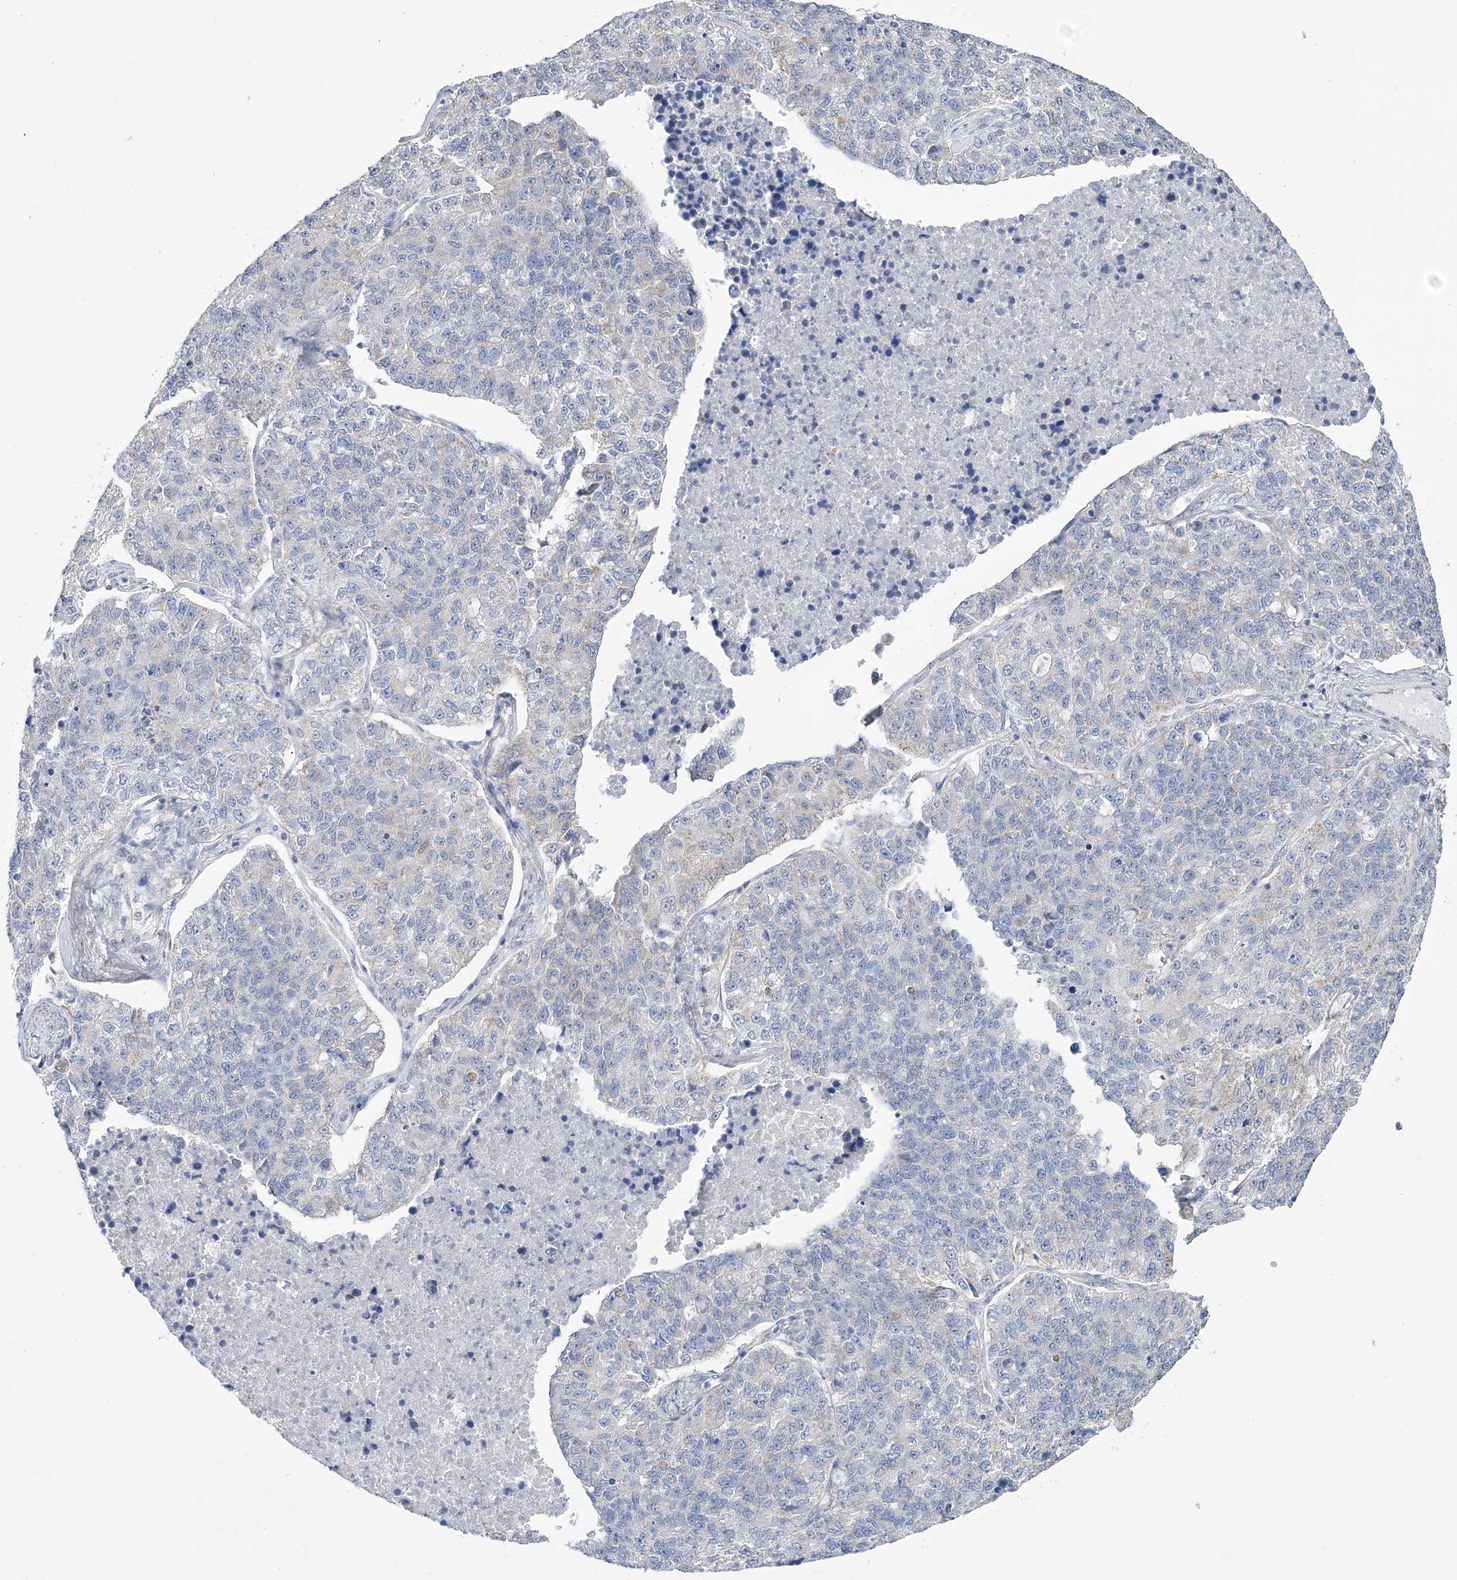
{"staining": {"intensity": "negative", "quantity": "none", "location": "none"}, "tissue": "lung cancer", "cell_type": "Tumor cells", "image_type": "cancer", "snomed": [{"axis": "morphology", "description": "Adenocarcinoma, NOS"}, {"axis": "topography", "description": "Lung"}], "caption": "An image of lung cancer (adenocarcinoma) stained for a protein demonstrates no brown staining in tumor cells. (Immunohistochemistry (ihc), brightfield microscopy, high magnification).", "gene": "RAB11FIP5", "patient": {"sex": "male", "age": 49}}